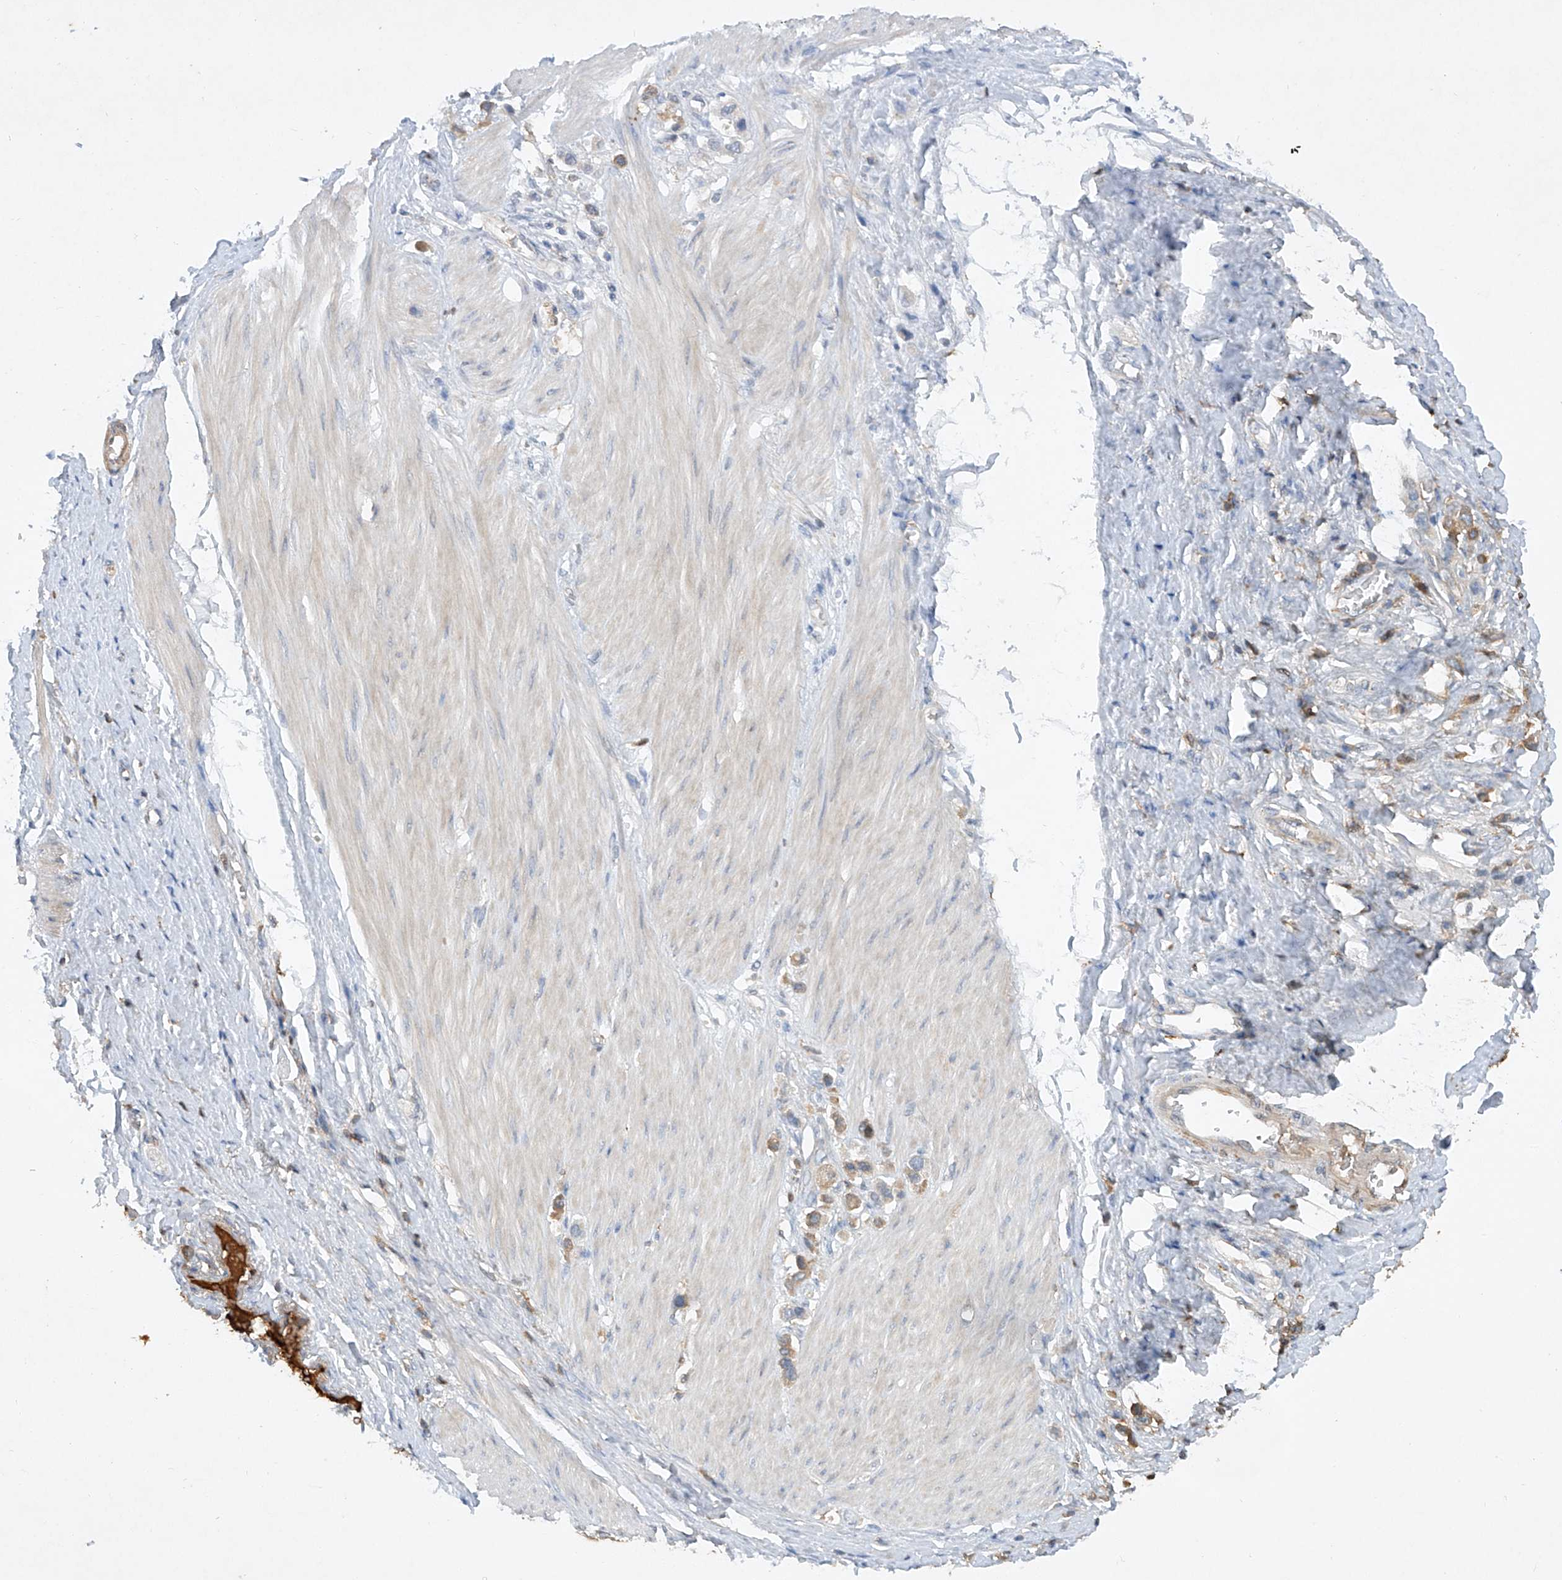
{"staining": {"intensity": "weak", "quantity": "25%-75%", "location": "cytoplasmic/membranous"}, "tissue": "stomach cancer", "cell_type": "Tumor cells", "image_type": "cancer", "snomed": [{"axis": "morphology", "description": "Adenocarcinoma, NOS"}, {"axis": "topography", "description": "Stomach"}], "caption": "Brown immunohistochemical staining in human stomach cancer reveals weak cytoplasmic/membranous expression in approximately 25%-75% of tumor cells.", "gene": "HAS3", "patient": {"sex": "female", "age": 65}}